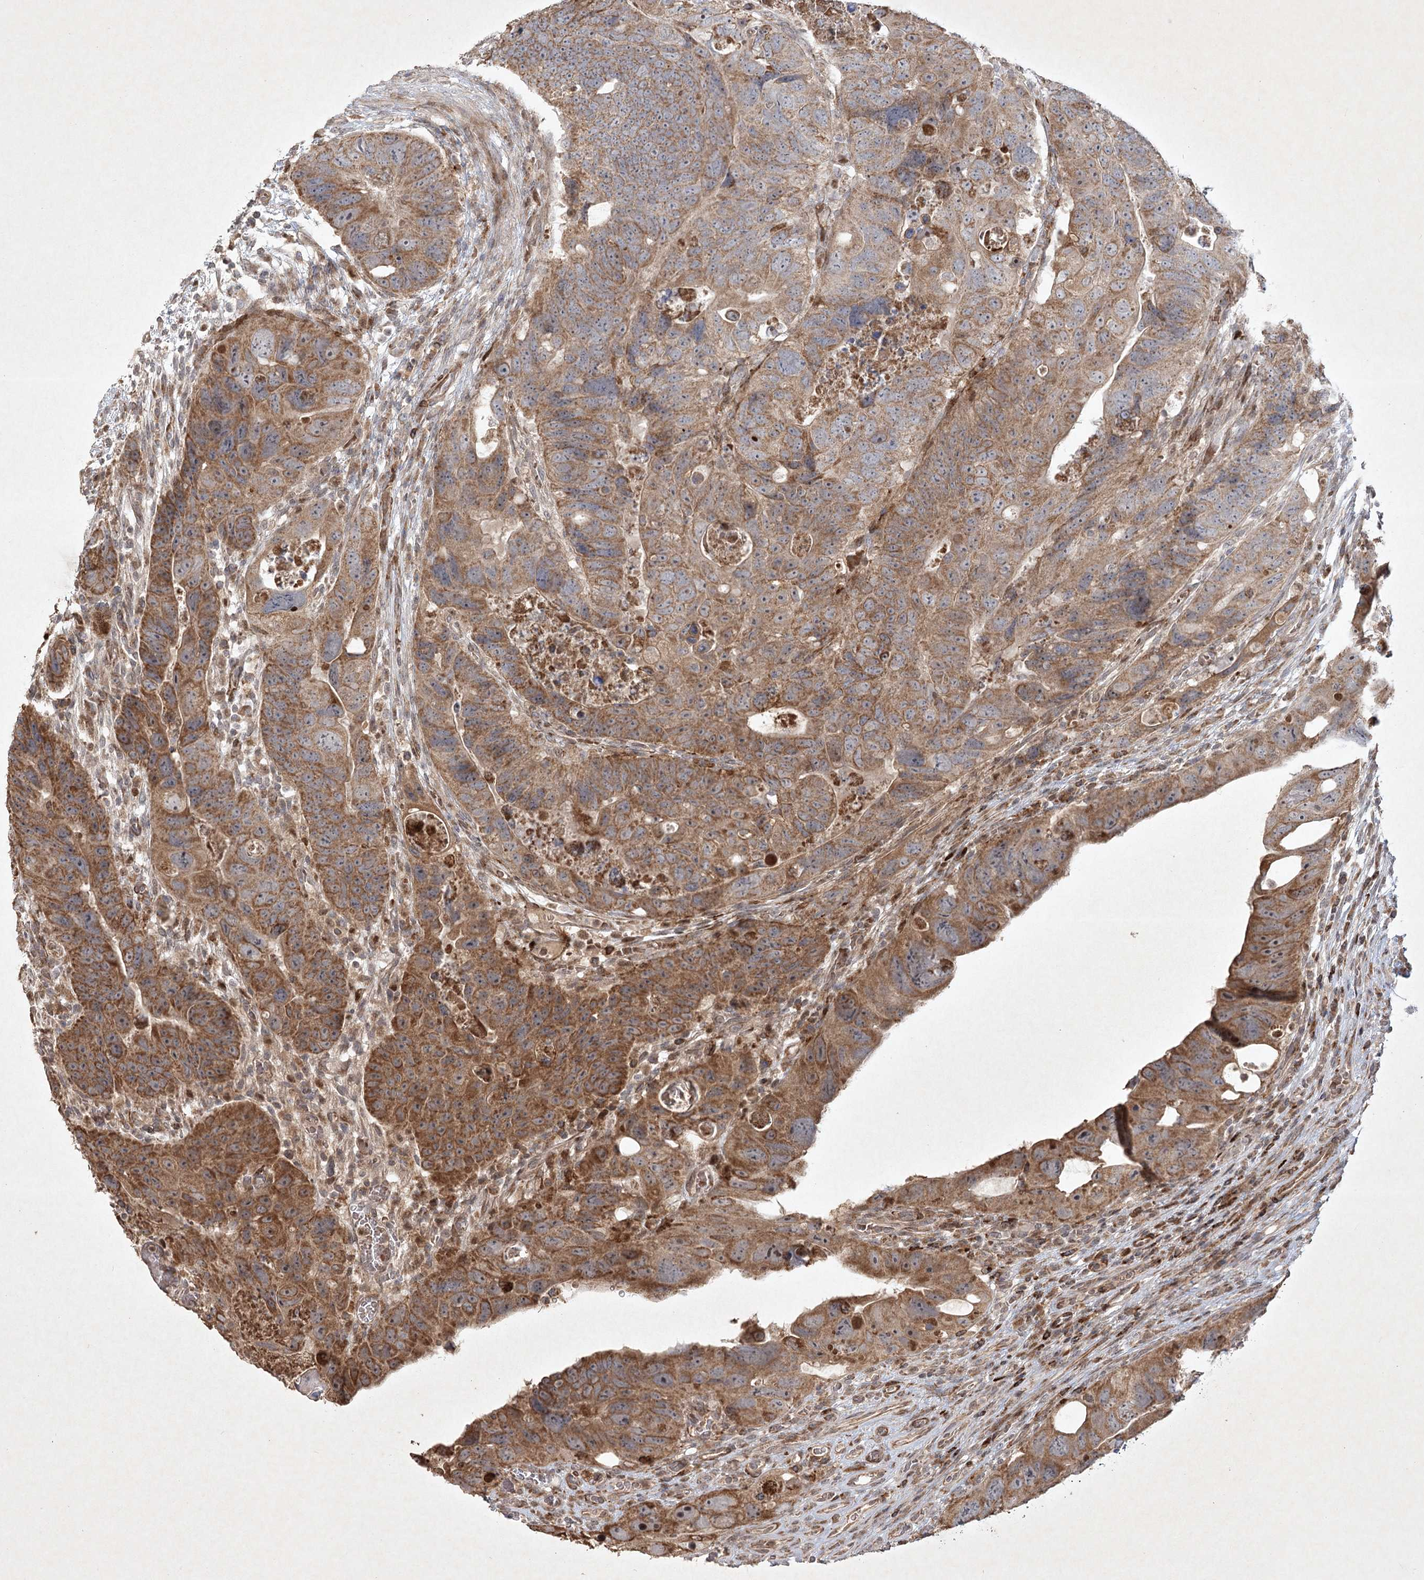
{"staining": {"intensity": "moderate", "quantity": ">75%", "location": "cytoplasmic/membranous"}, "tissue": "colorectal cancer", "cell_type": "Tumor cells", "image_type": "cancer", "snomed": [{"axis": "morphology", "description": "Adenocarcinoma, NOS"}, {"axis": "topography", "description": "Rectum"}], "caption": "Protein staining reveals moderate cytoplasmic/membranous staining in approximately >75% of tumor cells in adenocarcinoma (colorectal).", "gene": "KBTBD4", "patient": {"sex": "male", "age": 59}}